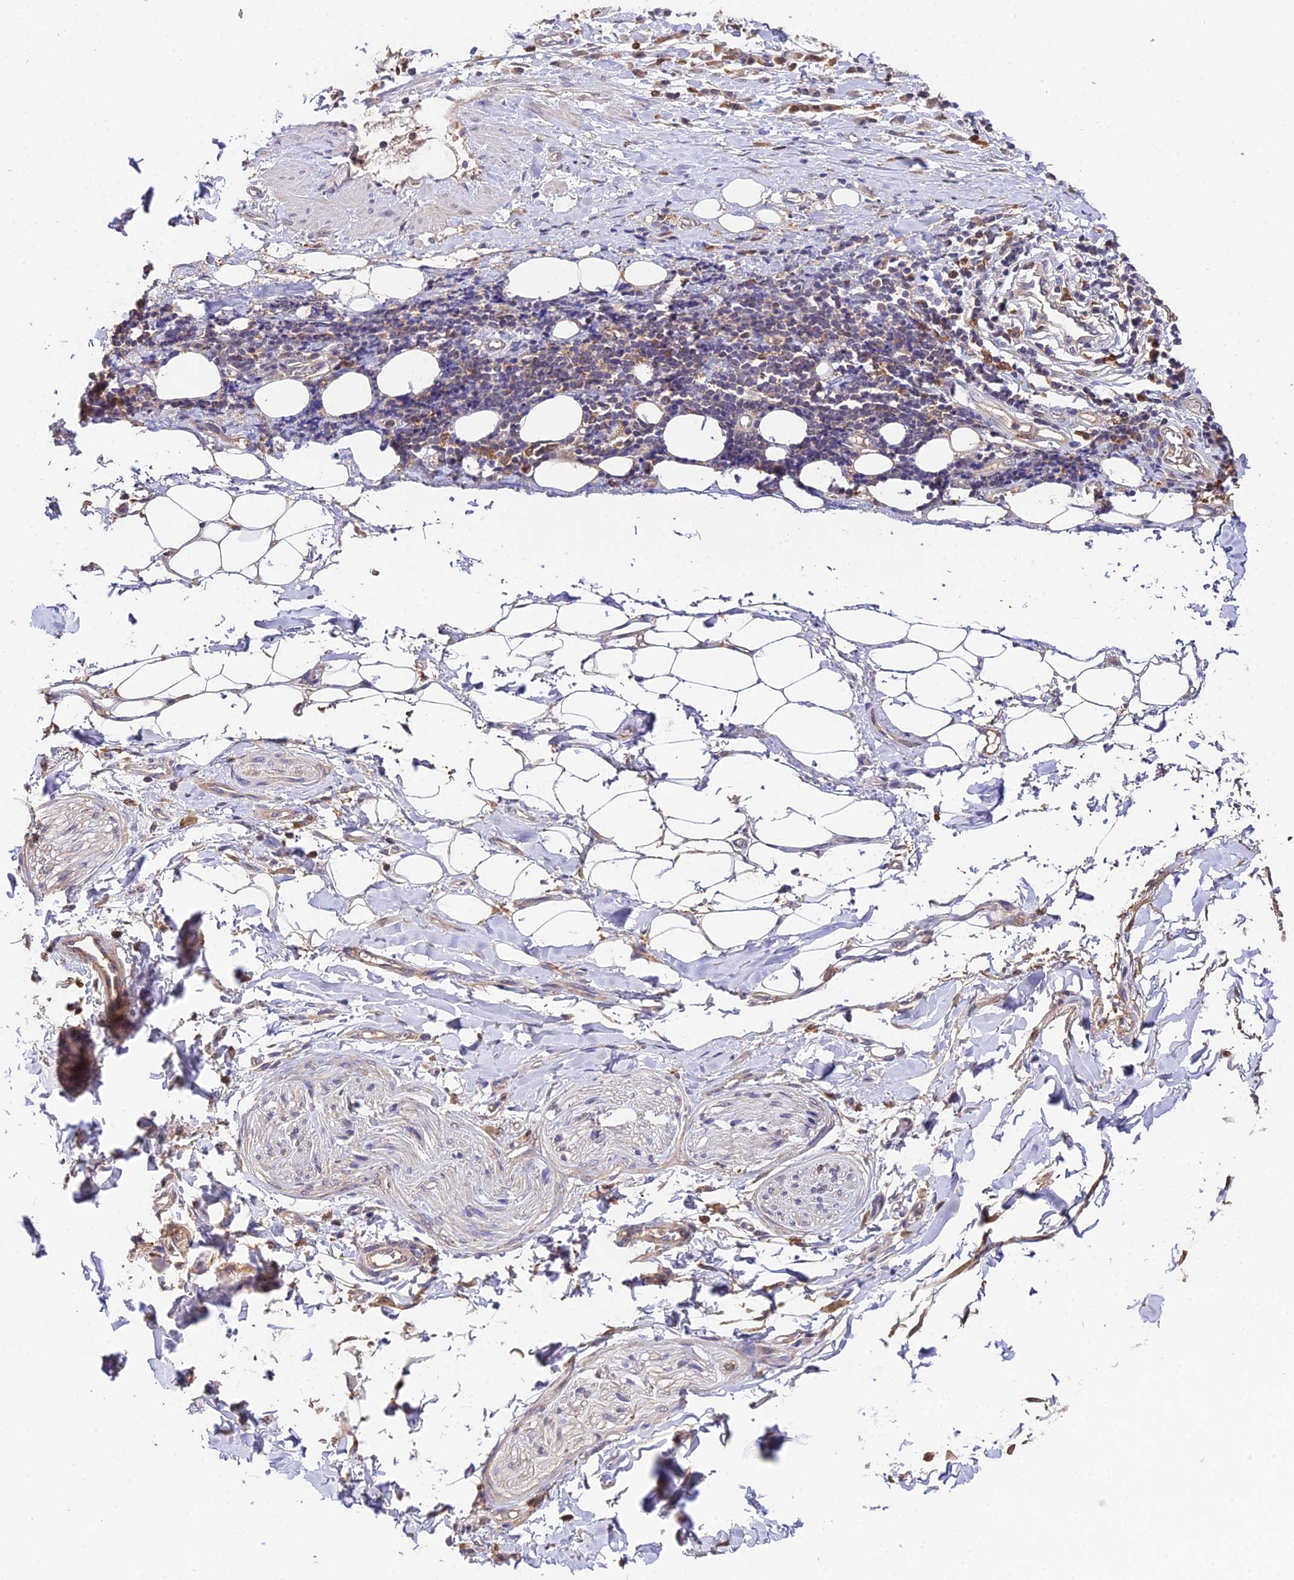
{"staining": {"intensity": "negative", "quantity": "none", "location": "none"}, "tissue": "adipose tissue", "cell_type": "Adipocytes", "image_type": "normal", "snomed": [{"axis": "morphology", "description": "Normal tissue, NOS"}, {"axis": "morphology", "description": "Adenocarcinoma, NOS"}, {"axis": "topography", "description": "Esophagus"}], "caption": "Adipocytes show no significant expression in unremarkable adipose tissue. (DAB (3,3'-diaminobenzidine) immunohistochemistry (IHC), high magnification).", "gene": "FBP1", "patient": {"sex": "male", "age": 62}}